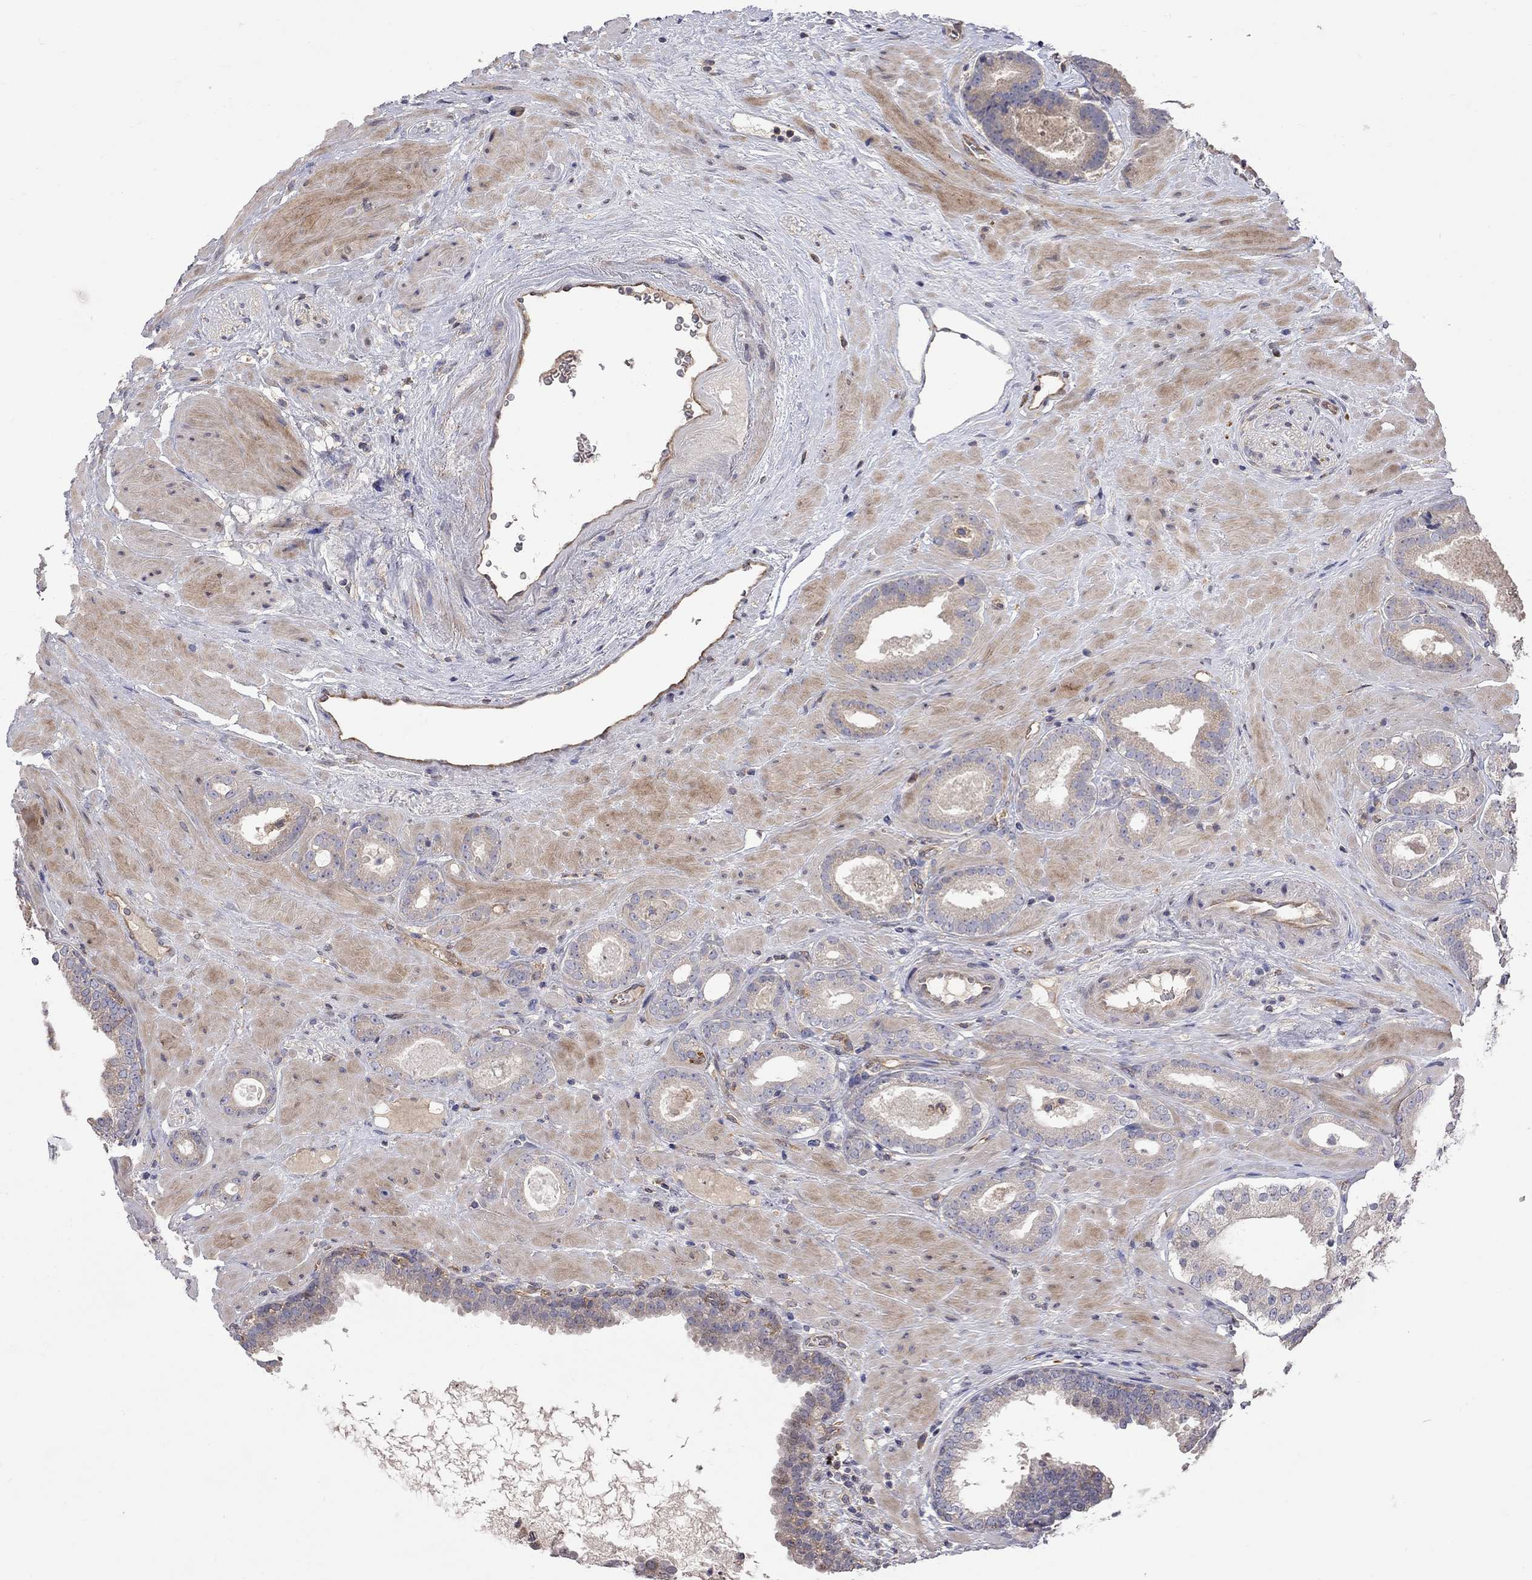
{"staining": {"intensity": "weak", "quantity": "<25%", "location": "cytoplasmic/membranous"}, "tissue": "prostate cancer", "cell_type": "Tumor cells", "image_type": "cancer", "snomed": [{"axis": "morphology", "description": "Adenocarcinoma, Low grade"}, {"axis": "topography", "description": "Prostate"}], "caption": "Micrograph shows no significant protein expression in tumor cells of prostate cancer.", "gene": "ABI3", "patient": {"sex": "male", "age": 60}}